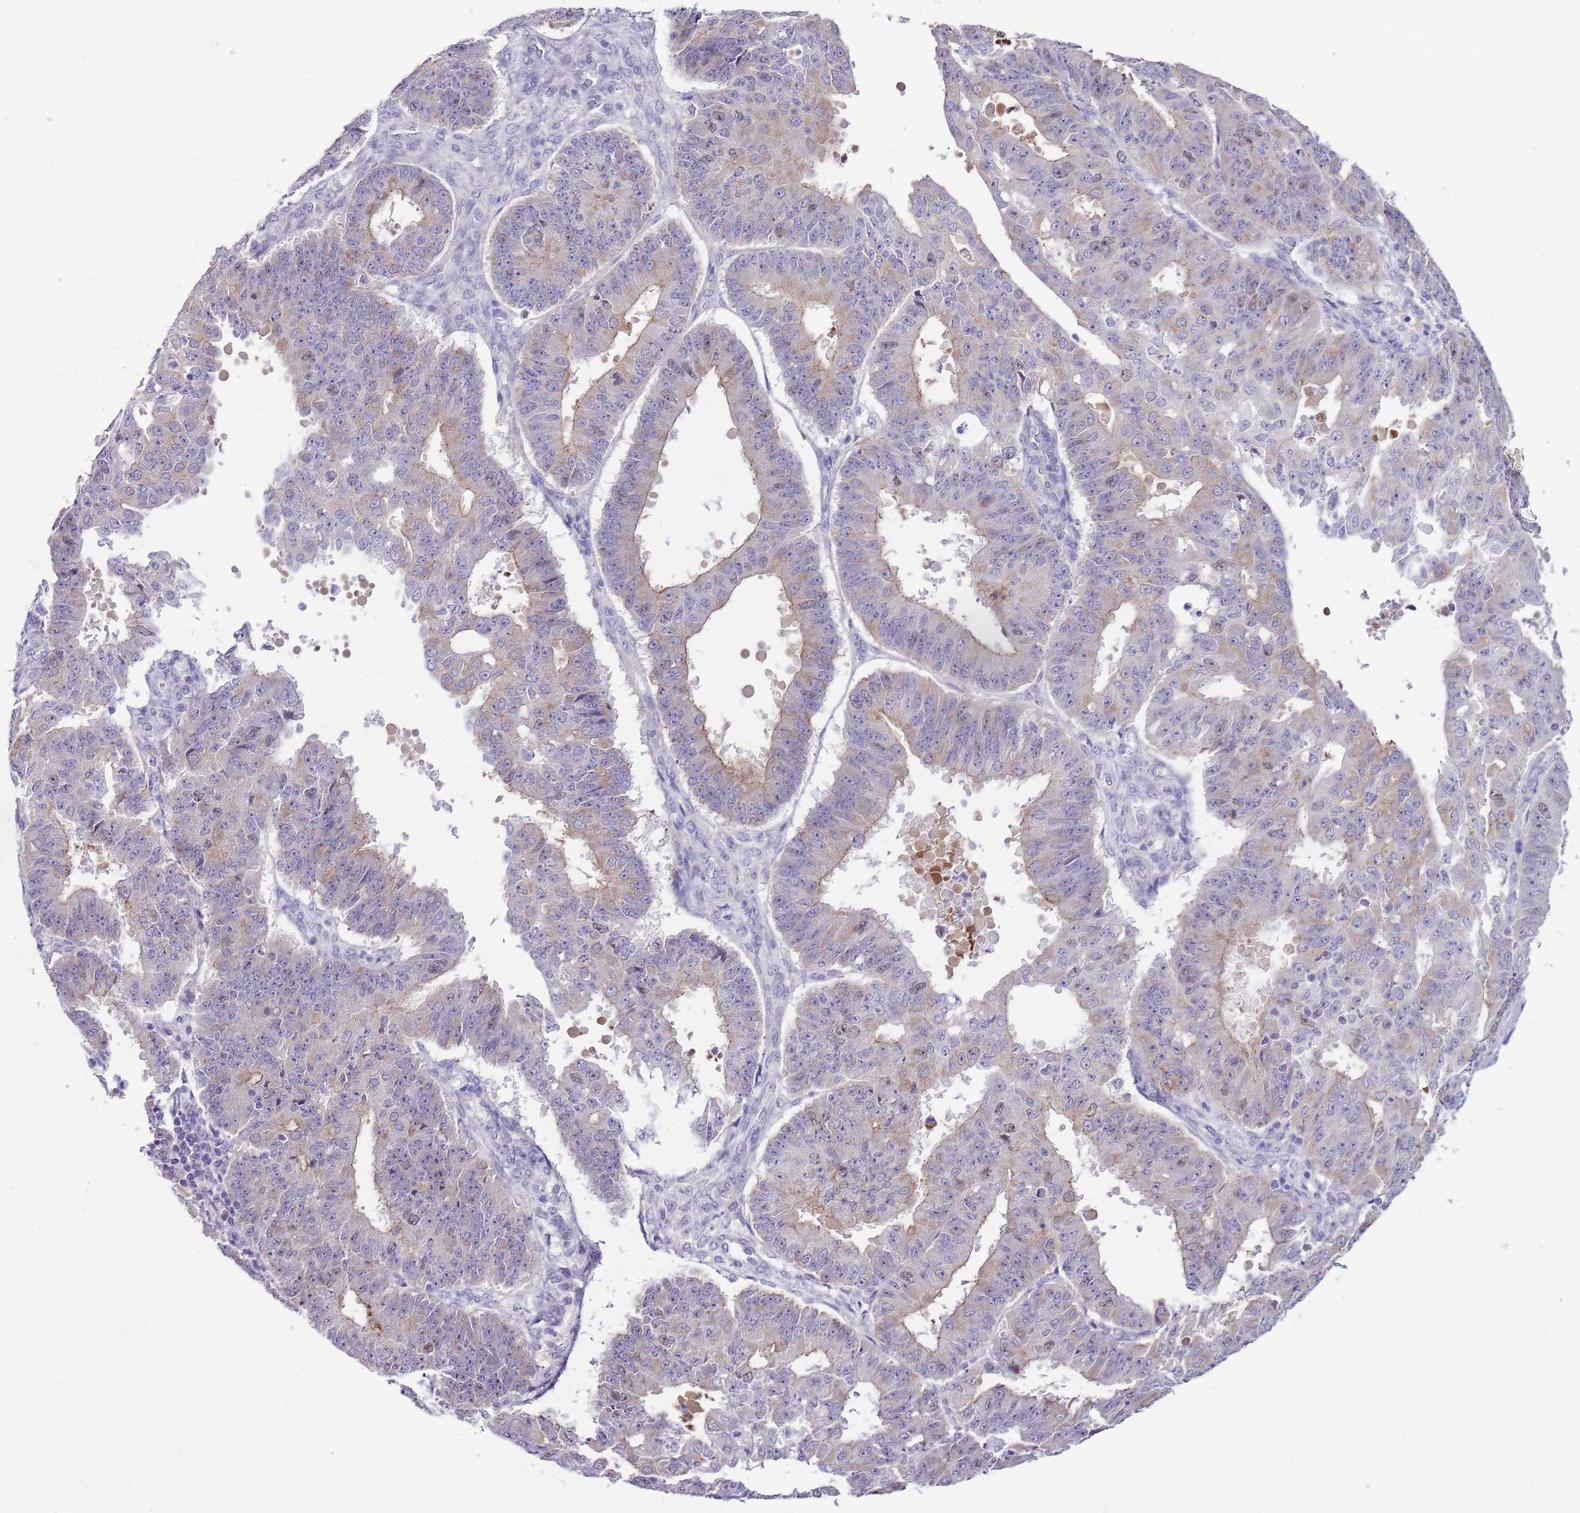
{"staining": {"intensity": "weak", "quantity": "<25%", "location": "cytoplasmic/membranous"}, "tissue": "ovarian cancer", "cell_type": "Tumor cells", "image_type": "cancer", "snomed": [{"axis": "morphology", "description": "Carcinoma, endometroid"}, {"axis": "topography", "description": "Appendix"}, {"axis": "topography", "description": "Ovary"}], "caption": "This is an IHC image of ovarian cancer. There is no positivity in tumor cells.", "gene": "FBRSL1", "patient": {"sex": "female", "age": 42}}